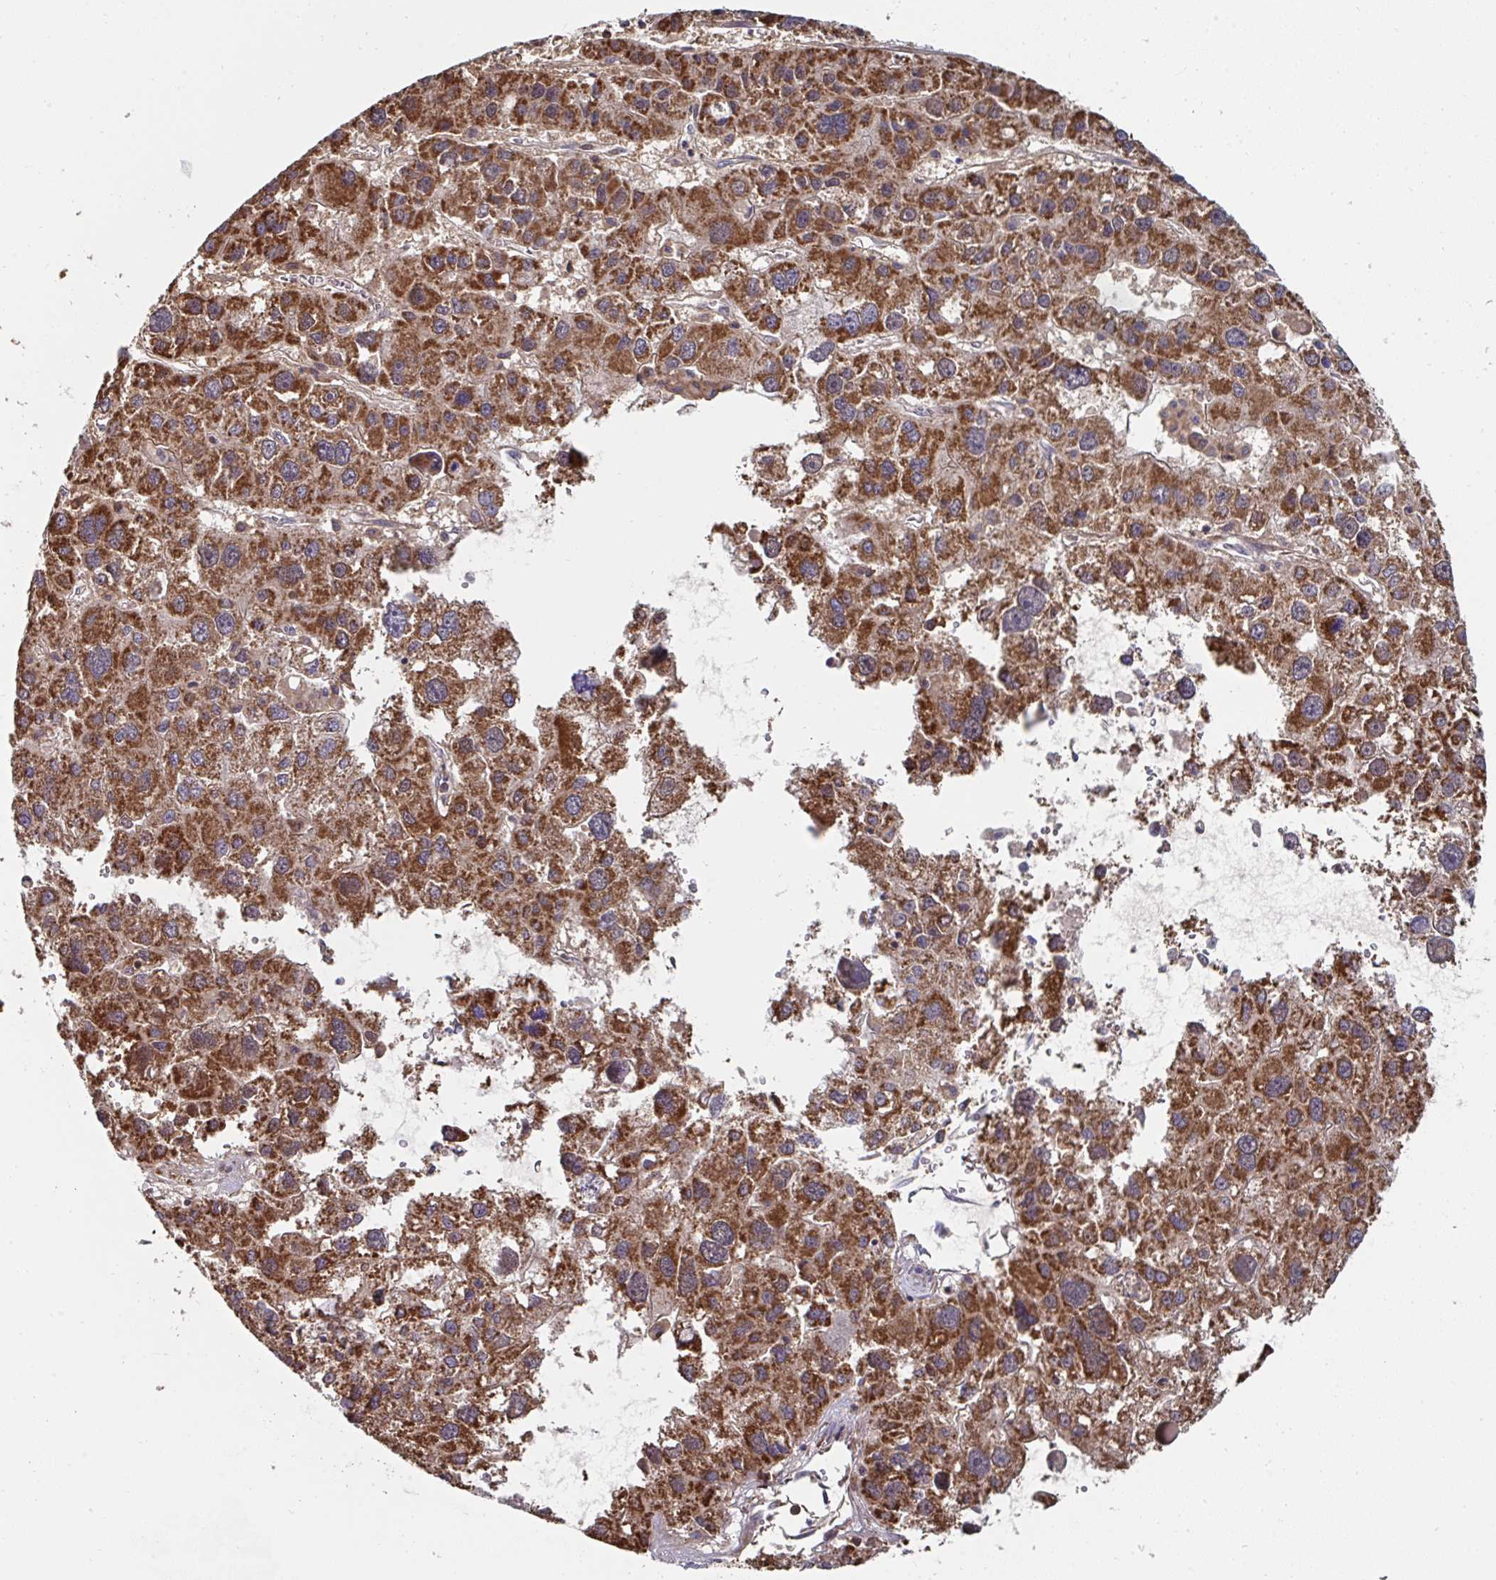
{"staining": {"intensity": "strong", "quantity": ">75%", "location": "cytoplasmic/membranous"}, "tissue": "liver cancer", "cell_type": "Tumor cells", "image_type": "cancer", "snomed": [{"axis": "morphology", "description": "Carcinoma, Hepatocellular, NOS"}, {"axis": "topography", "description": "Liver"}], "caption": "Immunohistochemistry (IHC) (DAB (3,3'-diaminobenzidine)) staining of hepatocellular carcinoma (liver) displays strong cytoplasmic/membranous protein expression in about >75% of tumor cells. The staining was performed using DAB to visualize the protein expression in brown, while the nuclei were stained in blue with hematoxylin (Magnification: 20x).", "gene": "DZANK1", "patient": {"sex": "male", "age": 73}}